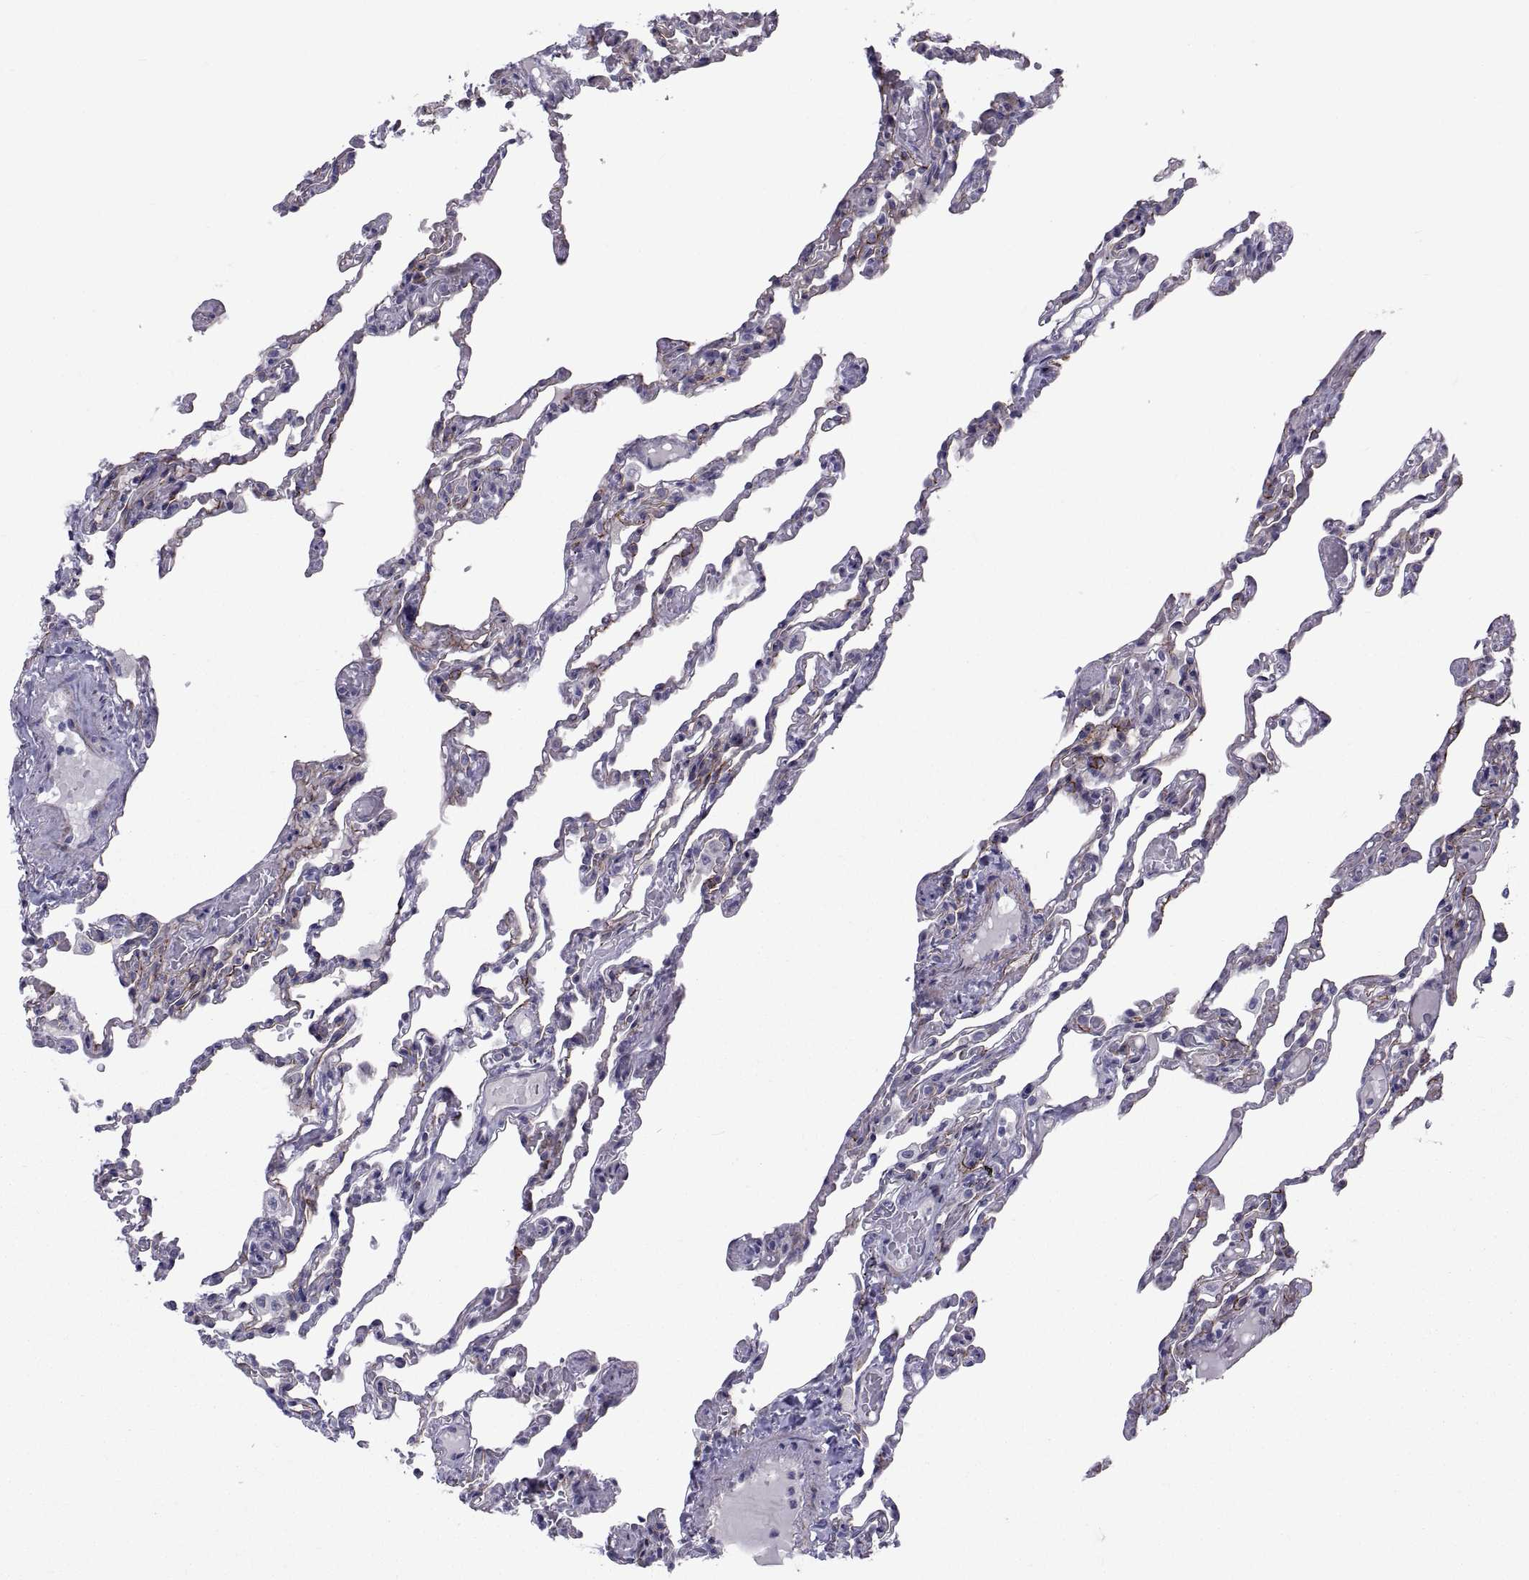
{"staining": {"intensity": "negative", "quantity": "none", "location": "none"}, "tissue": "lung", "cell_type": "Alveolar cells", "image_type": "normal", "snomed": [{"axis": "morphology", "description": "Normal tissue, NOS"}, {"axis": "topography", "description": "Lung"}], "caption": "Protein analysis of normal lung reveals no significant positivity in alveolar cells. (DAB immunohistochemistry, high magnification).", "gene": "TMEM158", "patient": {"sex": "female", "age": 43}}